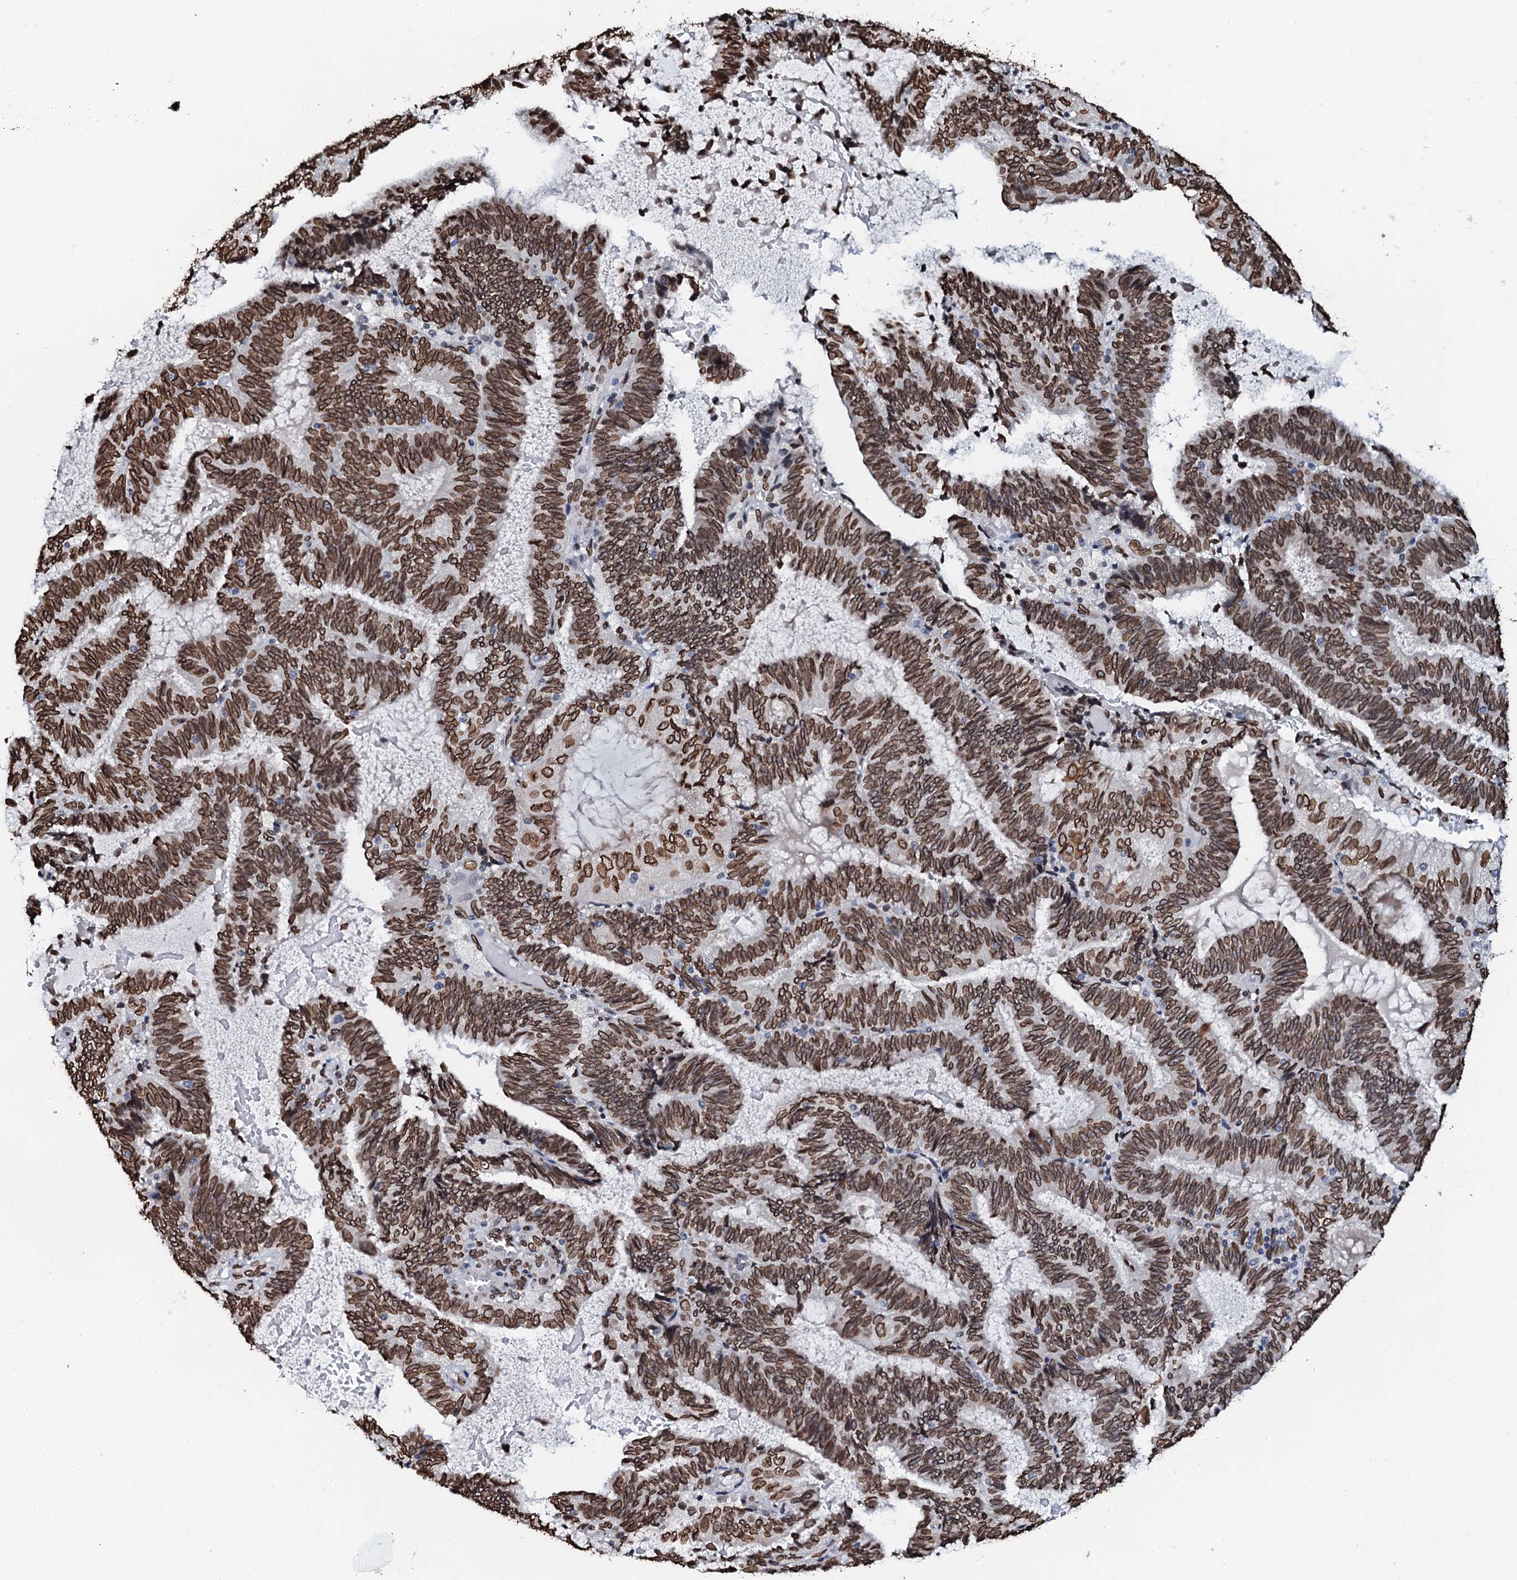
{"staining": {"intensity": "strong", "quantity": ">75%", "location": "cytoplasmic/membranous,nuclear"}, "tissue": "endometrial cancer", "cell_type": "Tumor cells", "image_type": "cancer", "snomed": [{"axis": "morphology", "description": "Adenocarcinoma, NOS"}, {"axis": "topography", "description": "Endometrium"}], "caption": "DAB (3,3'-diaminobenzidine) immunohistochemical staining of endometrial cancer (adenocarcinoma) displays strong cytoplasmic/membranous and nuclear protein positivity in about >75% of tumor cells.", "gene": "KATNAL2", "patient": {"sex": "female", "age": 81}}